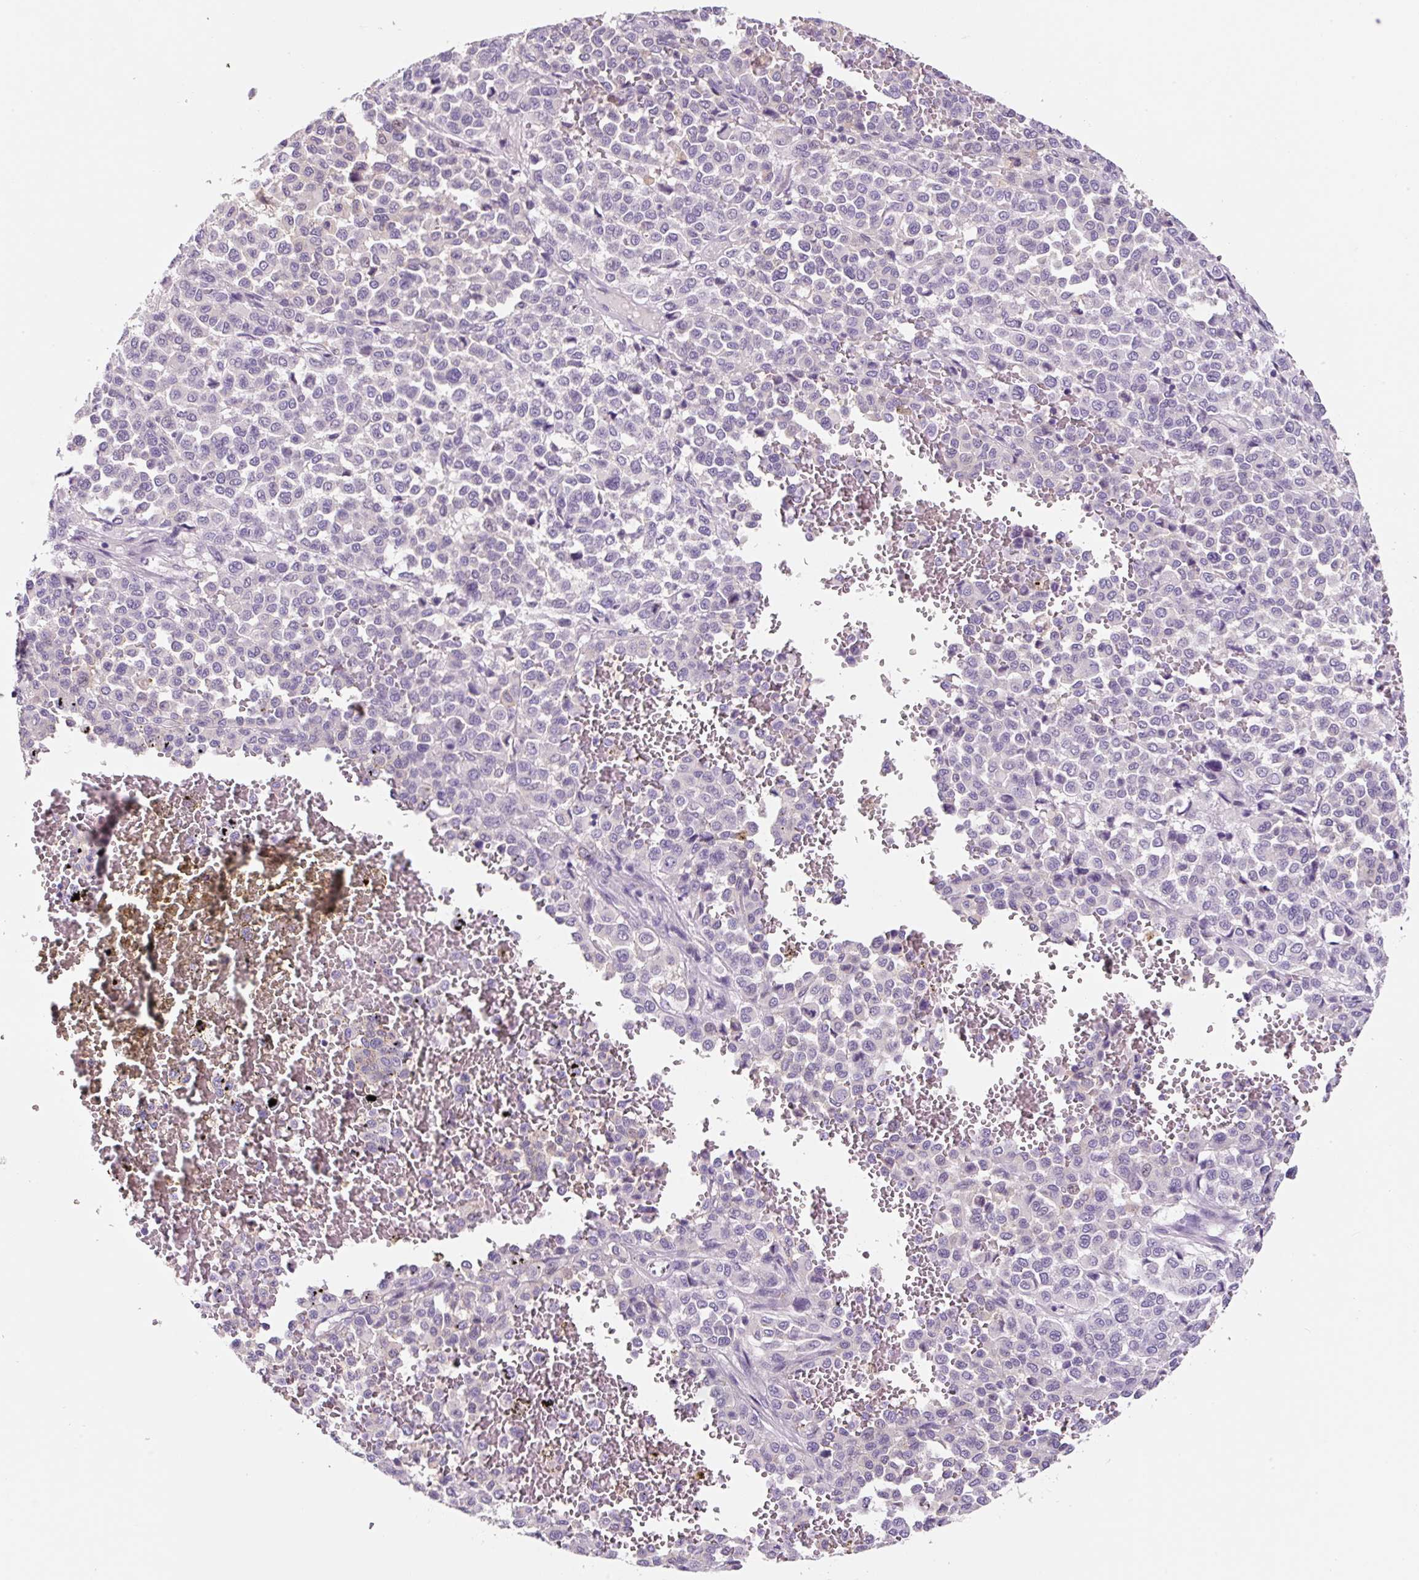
{"staining": {"intensity": "negative", "quantity": "none", "location": "none"}, "tissue": "melanoma", "cell_type": "Tumor cells", "image_type": "cancer", "snomed": [{"axis": "morphology", "description": "Malignant melanoma, Metastatic site"}, {"axis": "topography", "description": "Pancreas"}], "caption": "High power microscopy histopathology image of an immunohistochemistry (IHC) histopathology image of malignant melanoma (metastatic site), revealing no significant positivity in tumor cells.", "gene": "SYP", "patient": {"sex": "female", "age": 30}}